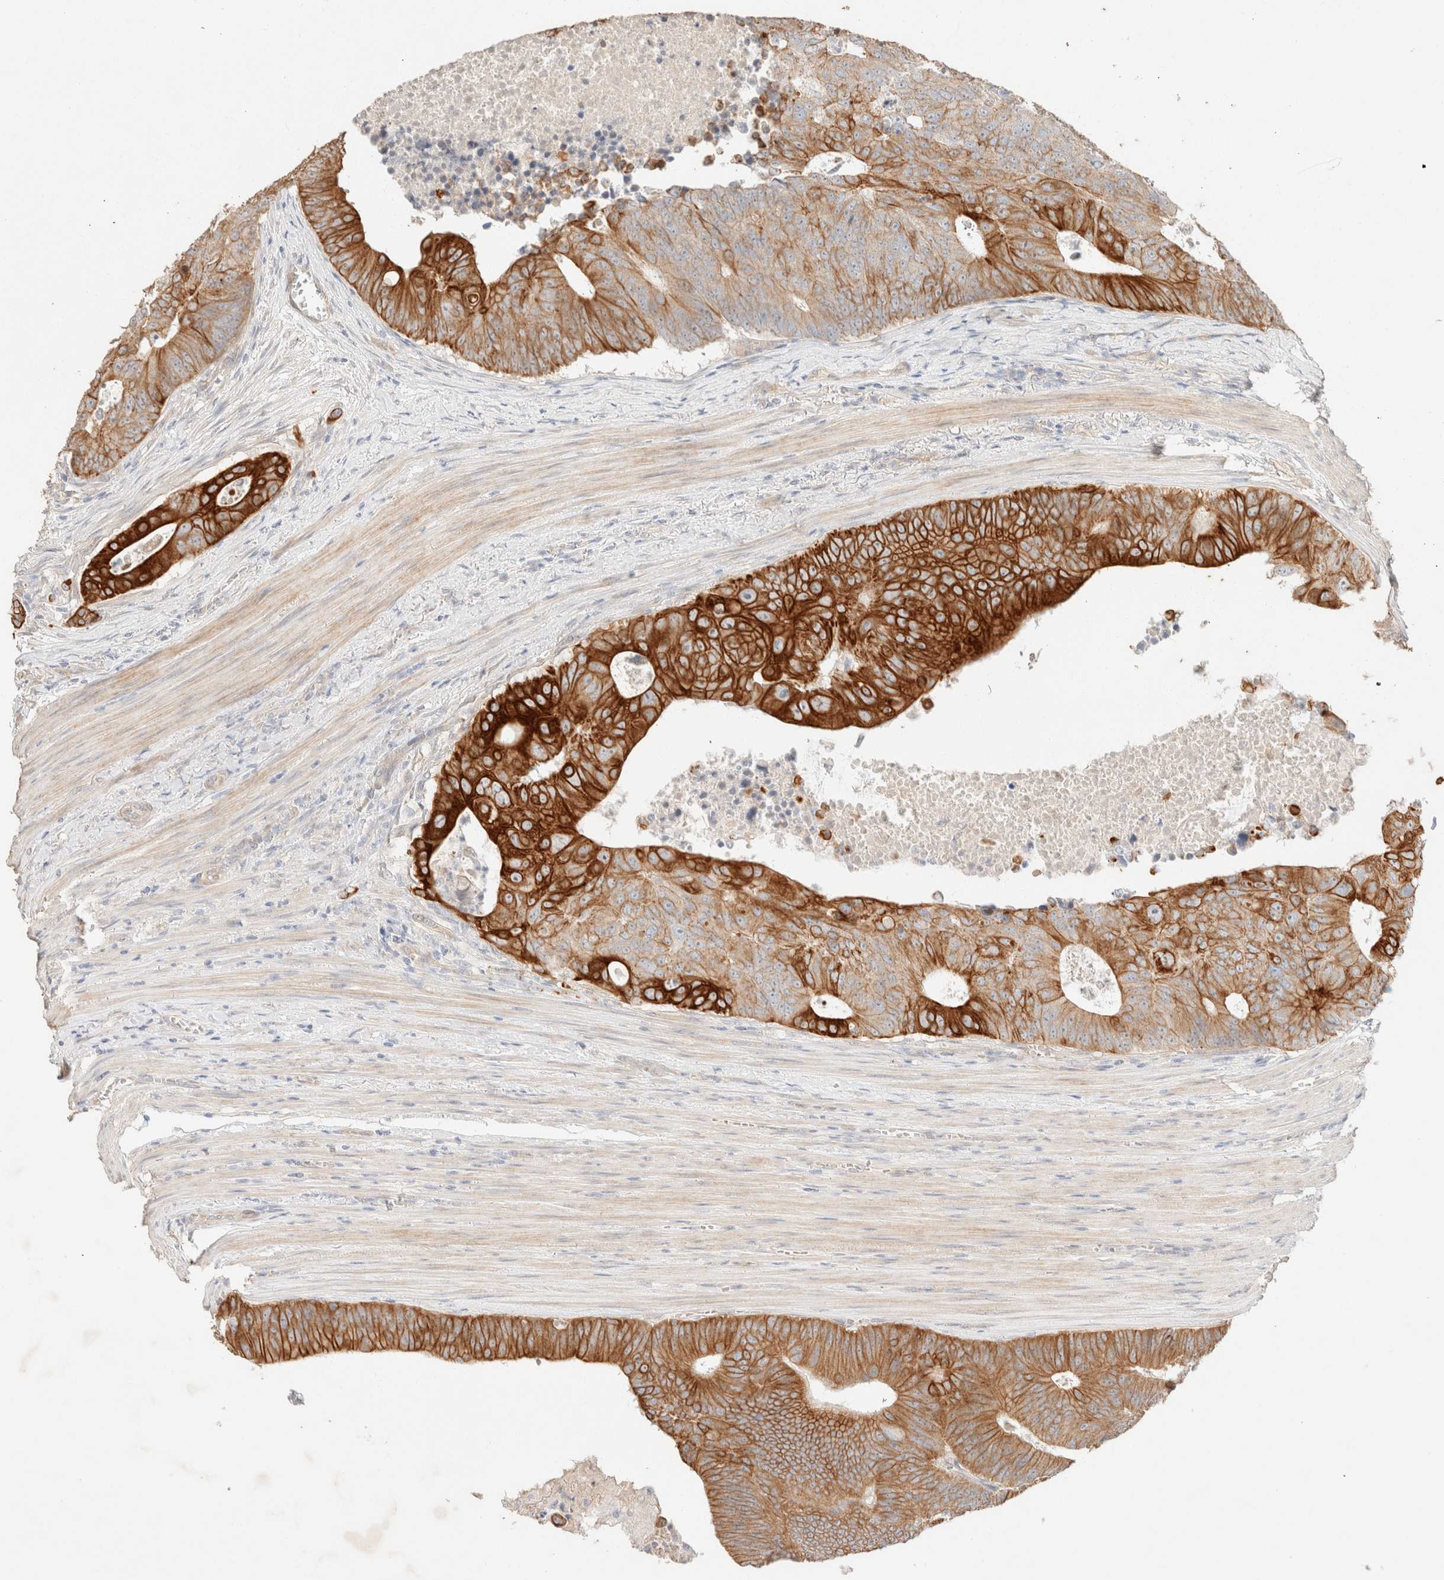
{"staining": {"intensity": "strong", "quantity": "25%-75%", "location": "cytoplasmic/membranous"}, "tissue": "colorectal cancer", "cell_type": "Tumor cells", "image_type": "cancer", "snomed": [{"axis": "morphology", "description": "Adenocarcinoma, NOS"}, {"axis": "topography", "description": "Colon"}], "caption": "Human colorectal cancer (adenocarcinoma) stained with a brown dye shows strong cytoplasmic/membranous positive positivity in about 25%-75% of tumor cells.", "gene": "CSNK1E", "patient": {"sex": "male", "age": 87}}